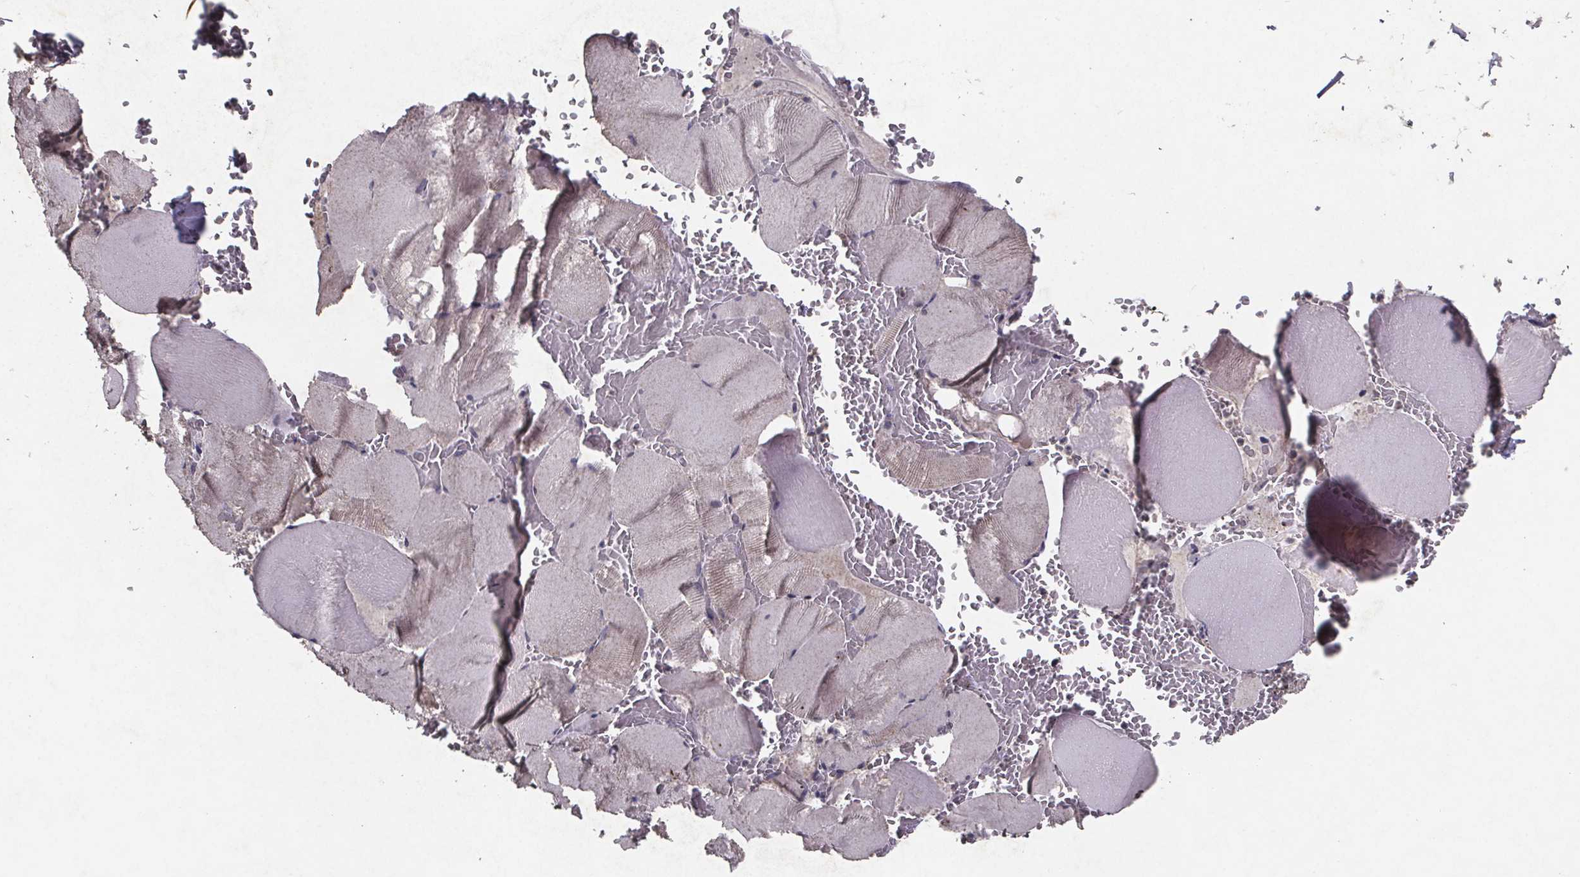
{"staining": {"intensity": "weak", "quantity": "<25%", "location": "cytoplasmic/membranous"}, "tissue": "skeletal muscle", "cell_type": "Myocytes", "image_type": "normal", "snomed": [{"axis": "morphology", "description": "Normal tissue, NOS"}, {"axis": "topography", "description": "Skeletal muscle"}], "caption": "This is an immunohistochemistry (IHC) photomicrograph of unremarkable skeletal muscle. There is no expression in myocytes.", "gene": "PALLD", "patient": {"sex": "male", "age": 56}}